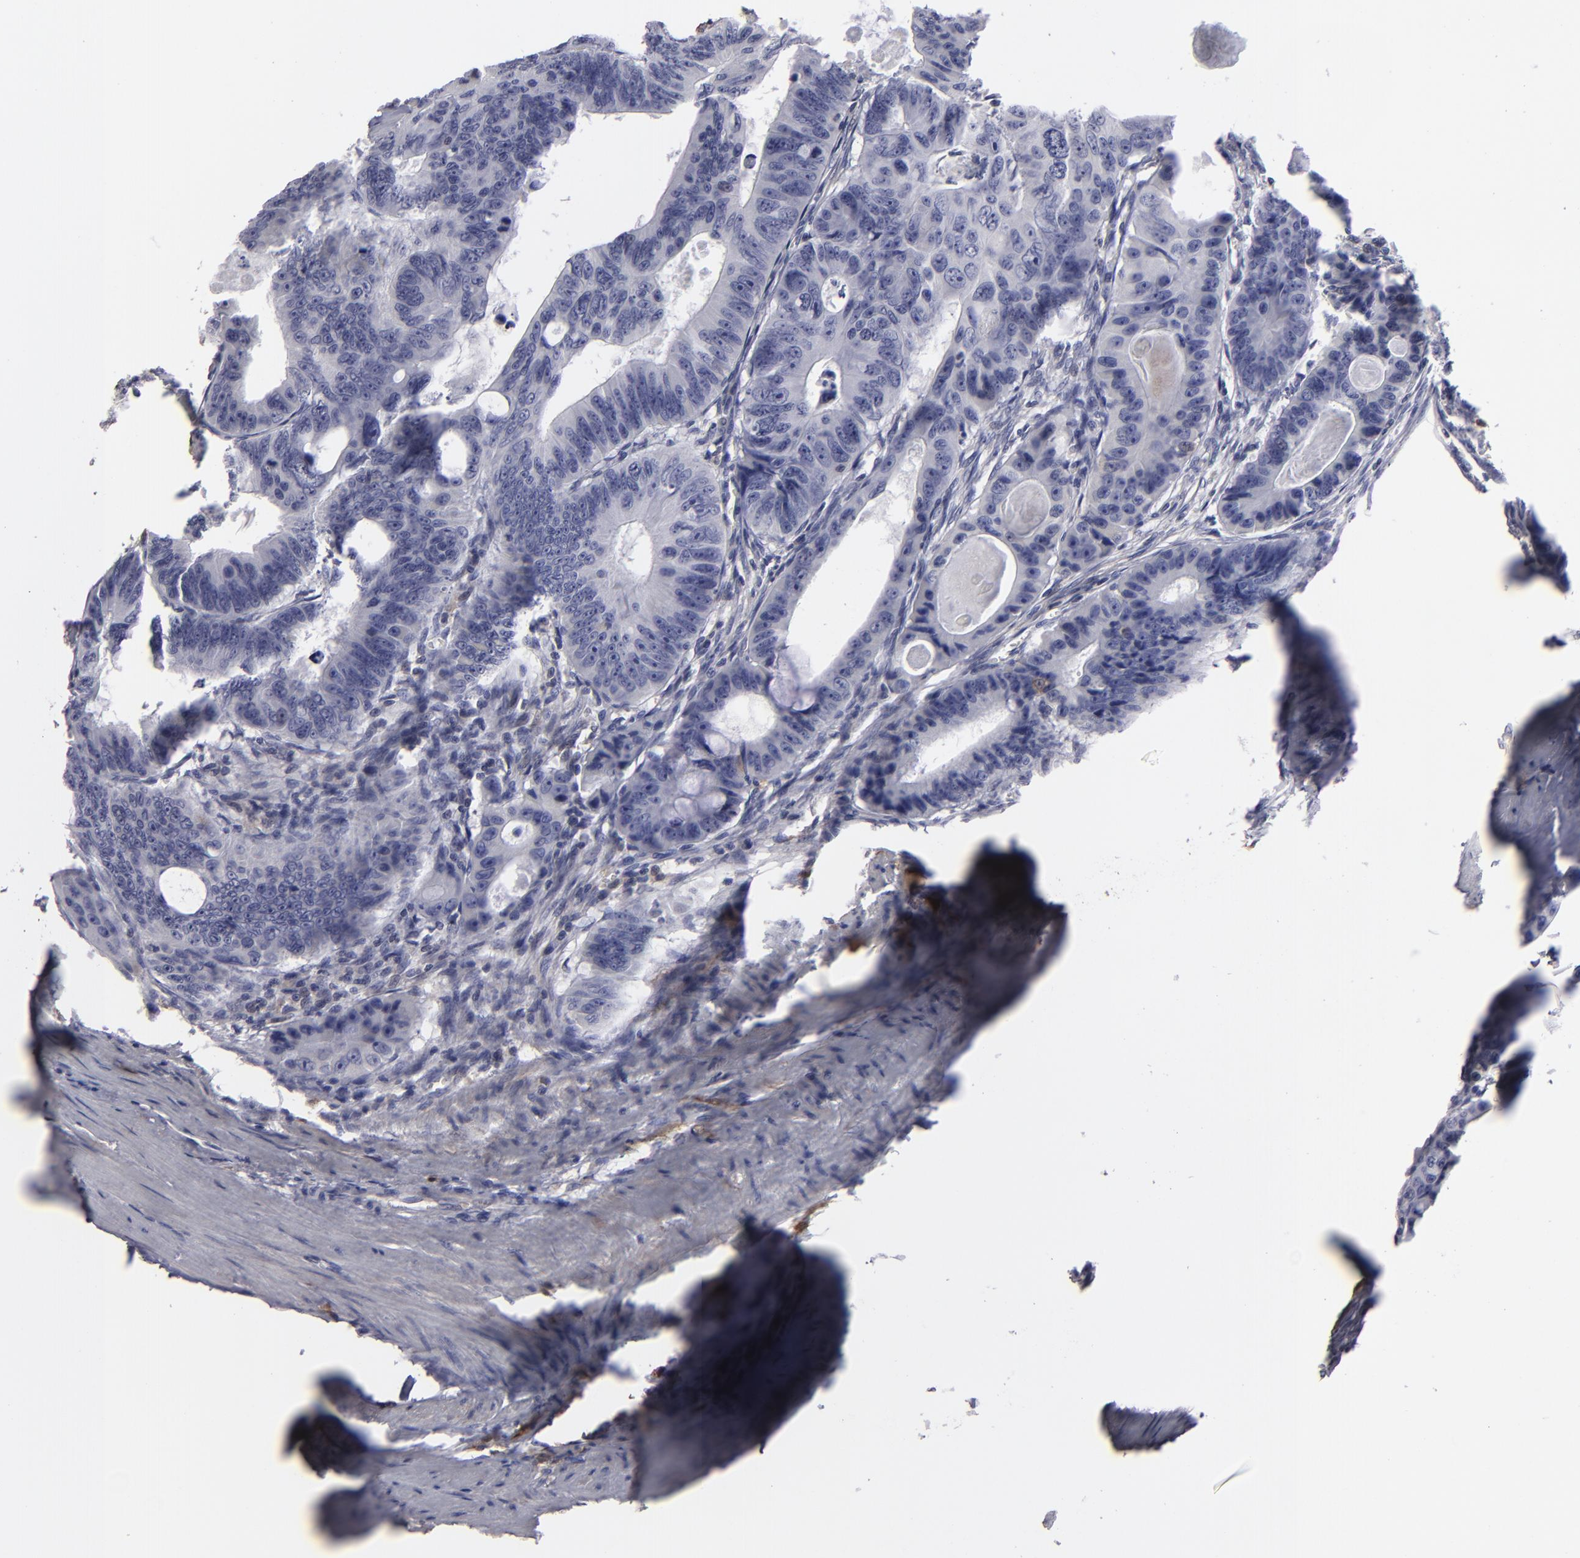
{"staining": {"intensity": "negative", "quantity": "none", "location": "none"}, "tissue": "colorectal cancer", "cell_type": "Tumor cells", "image_type": "cancer", "snomed": [{"axis": "morphology", "description": "Adenocarcinoma, NOS"}, {"axis": "topography", "description": "Colon"}], "caption": "The image demonstrates no significant staining in tumor cells of colorectal cancer (adenocarcinoma).", "gene": "SEMA3G", "patient": {"sex": "male", "age": 71}}